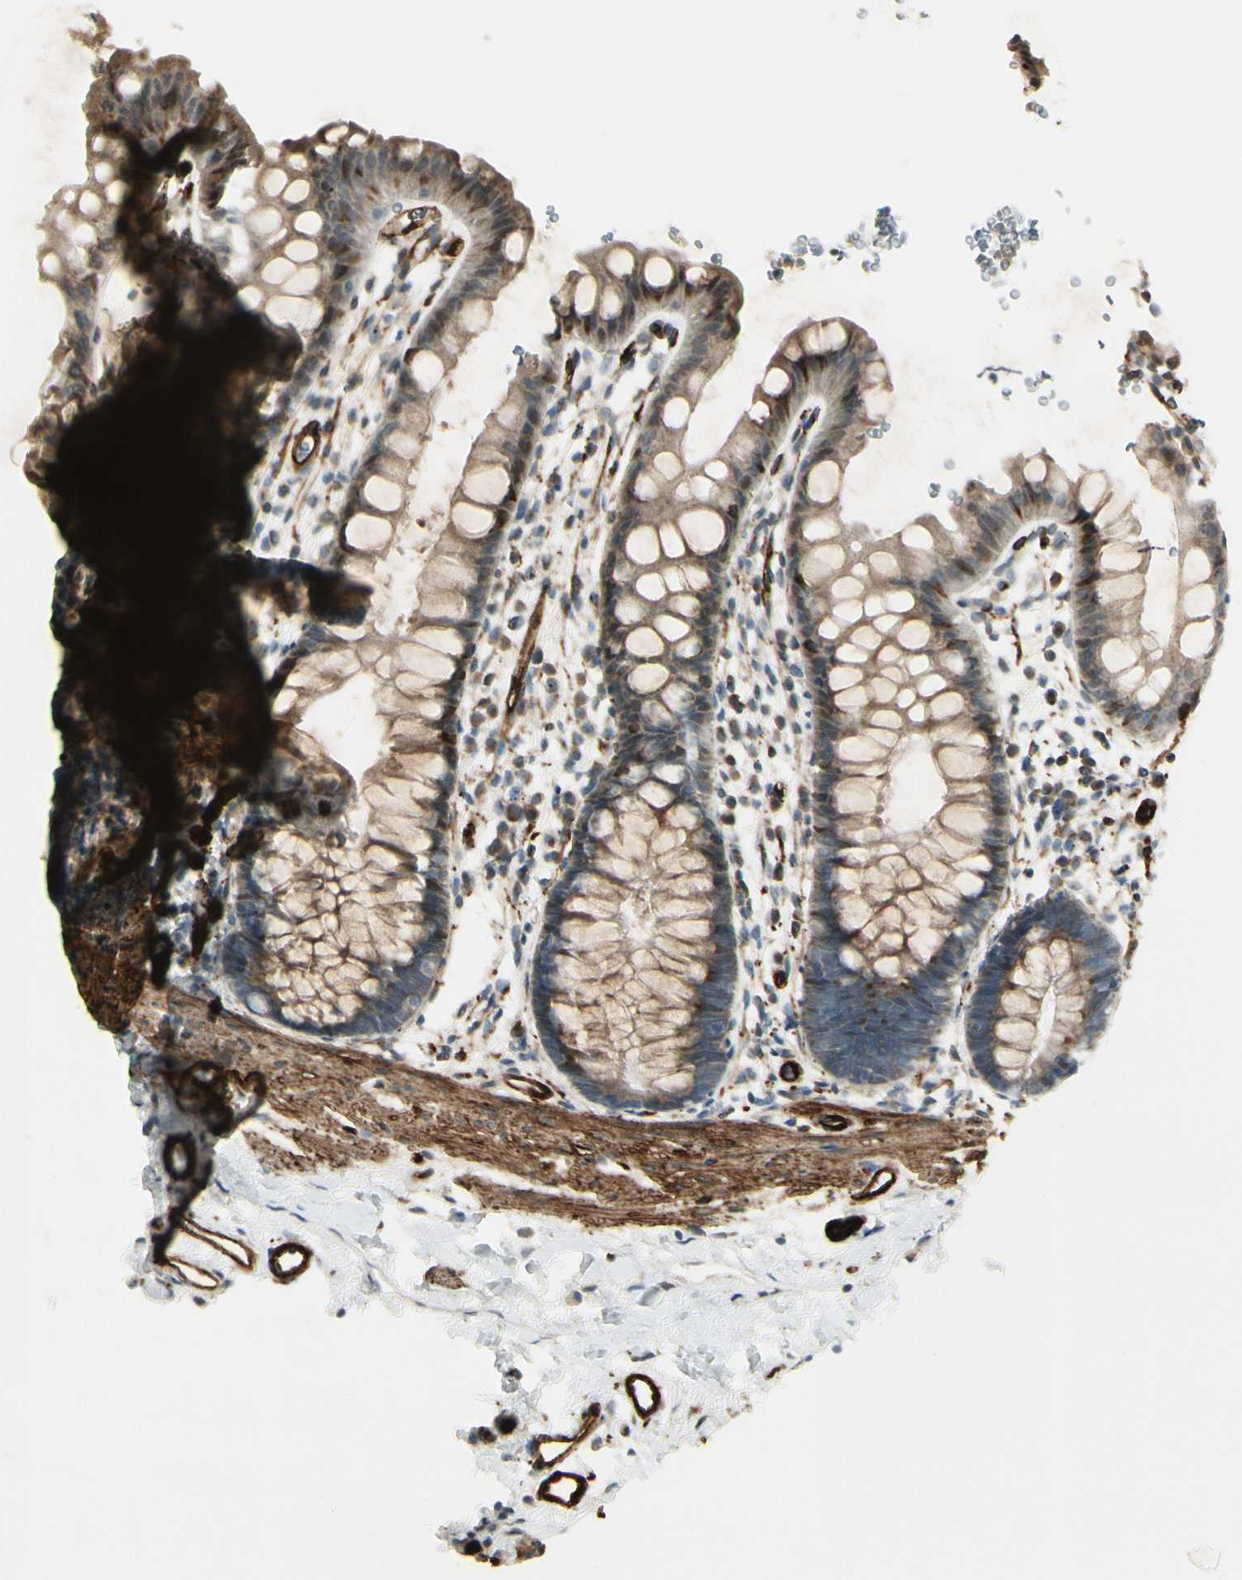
{"staining": {"intensity": "weak", "quantity": ">75%", "location": "cytoplasmic/membranous"}, "tissue": "rectum", "cell_type": "Glandular cells", "image_type": "normal", "snomed": [{"axis": "morphology", "description": "Normal tissue, NOS"}, {"axis": "topography", "description": "Rectum"}], "caption": "Rectum stained with DAB (3,3'-diaminobenzidine) immunohistochemistry (IHC) exhibits low levels of weak cytoplasmic/membranous positivity in approximately >75% of glandular cells. The staining was performed using DAB (3,3'-diaminobenzidine), with brown indicating positive protein expression. Nuclei are stained blue with hematoxylin.", "gene": "MCAM", "patient": {"sex": "female", "age": 24}}